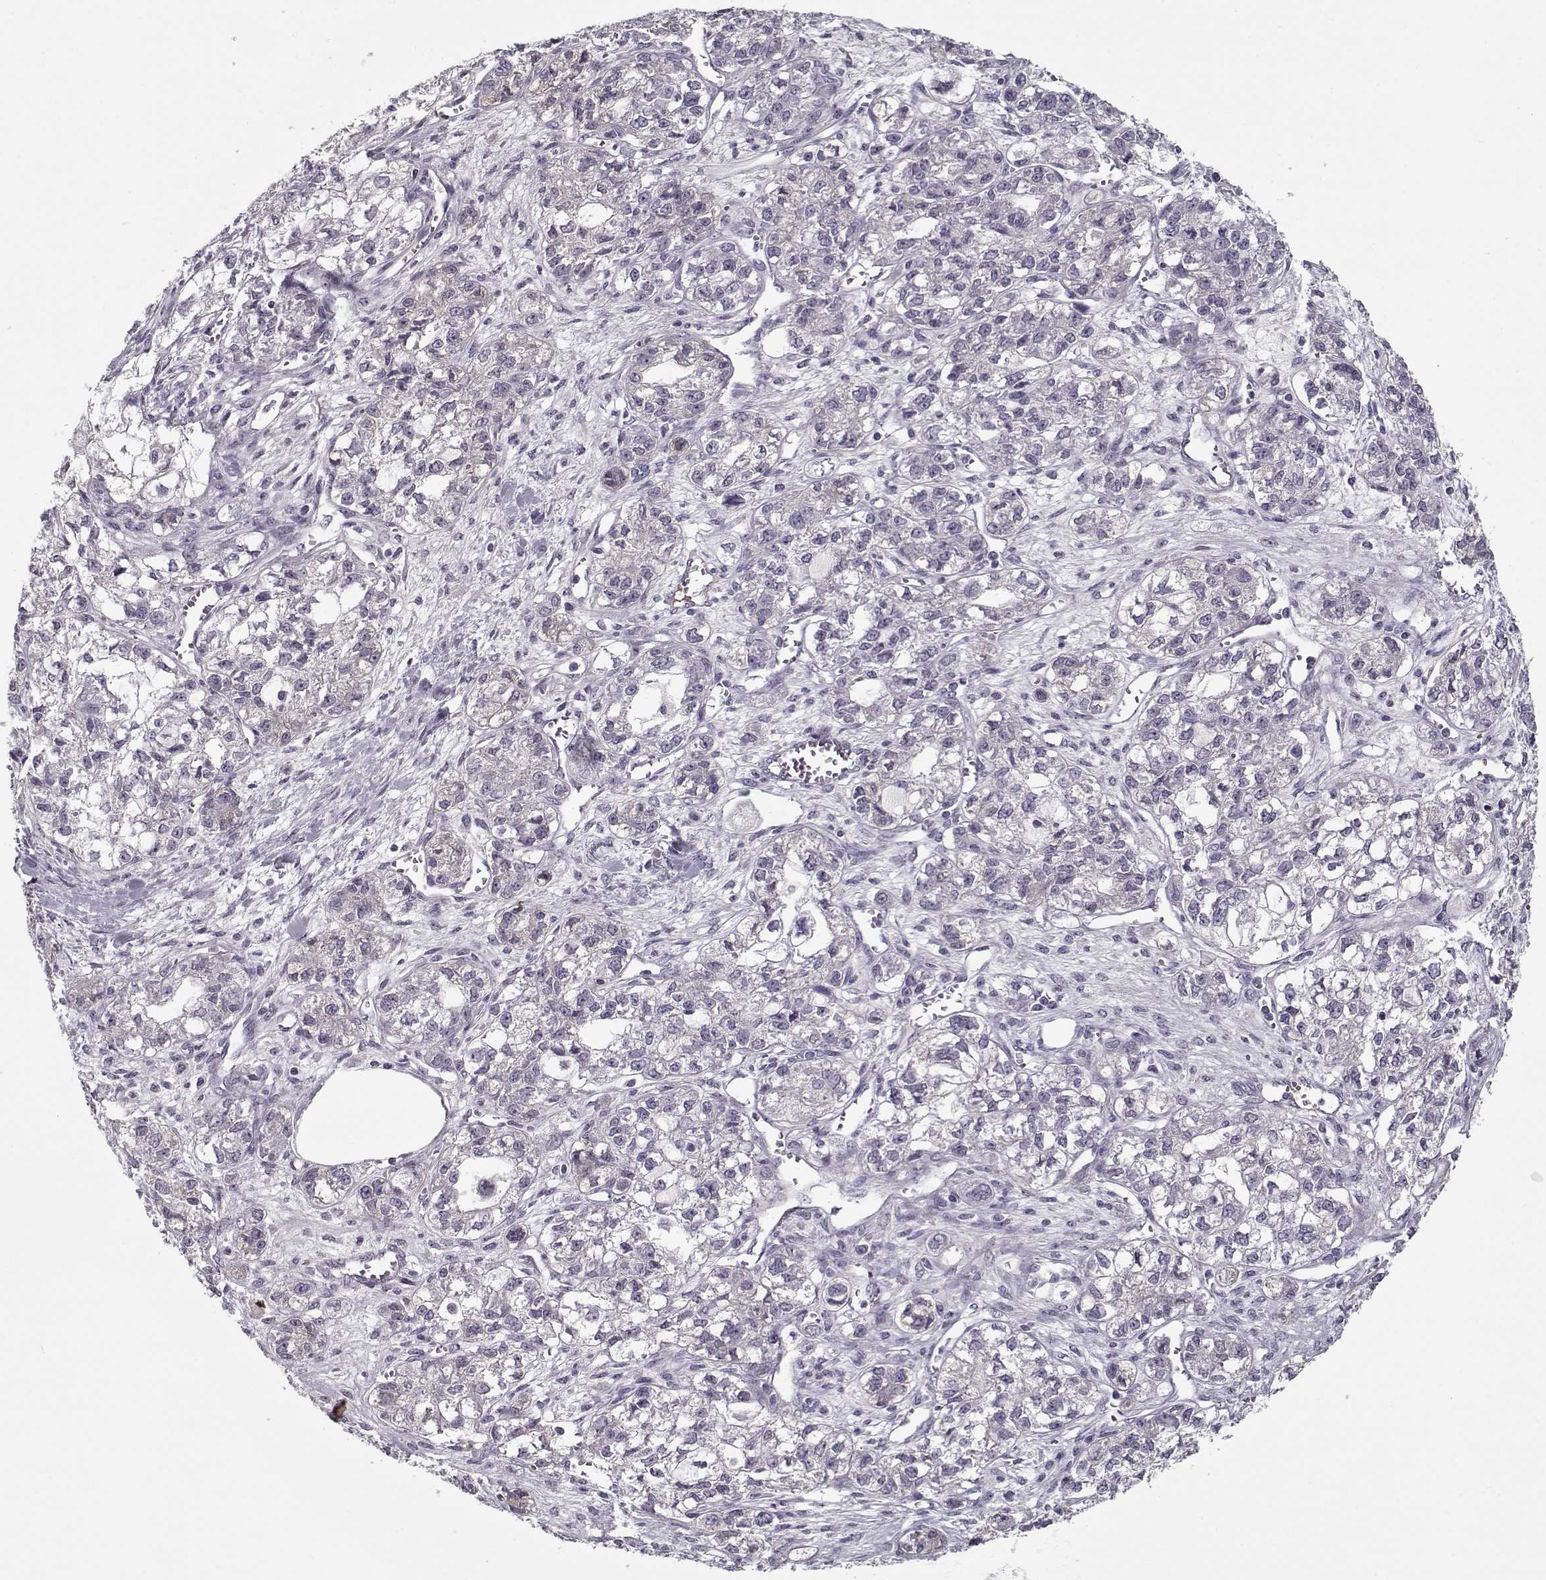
{"staining": {"intensity": "negative", "quantity": "none", "location": "none"}, "tissue": "ovarian cancer", "cell_type": "Tumor cells", "image_type": "cancer", "snomed": [{"axis": "morphology", "description": "Carcinoma, endometroid"}, {"axis": "topography", "description": "Ovary"}], "caption": "A photomicrograph of endometroid carcinoma (ovarian) stained for a protein exhibits no brown staining in tumor cells.", "gene": "SPACA9", "patient": {"sex": "female", "age": 64}}